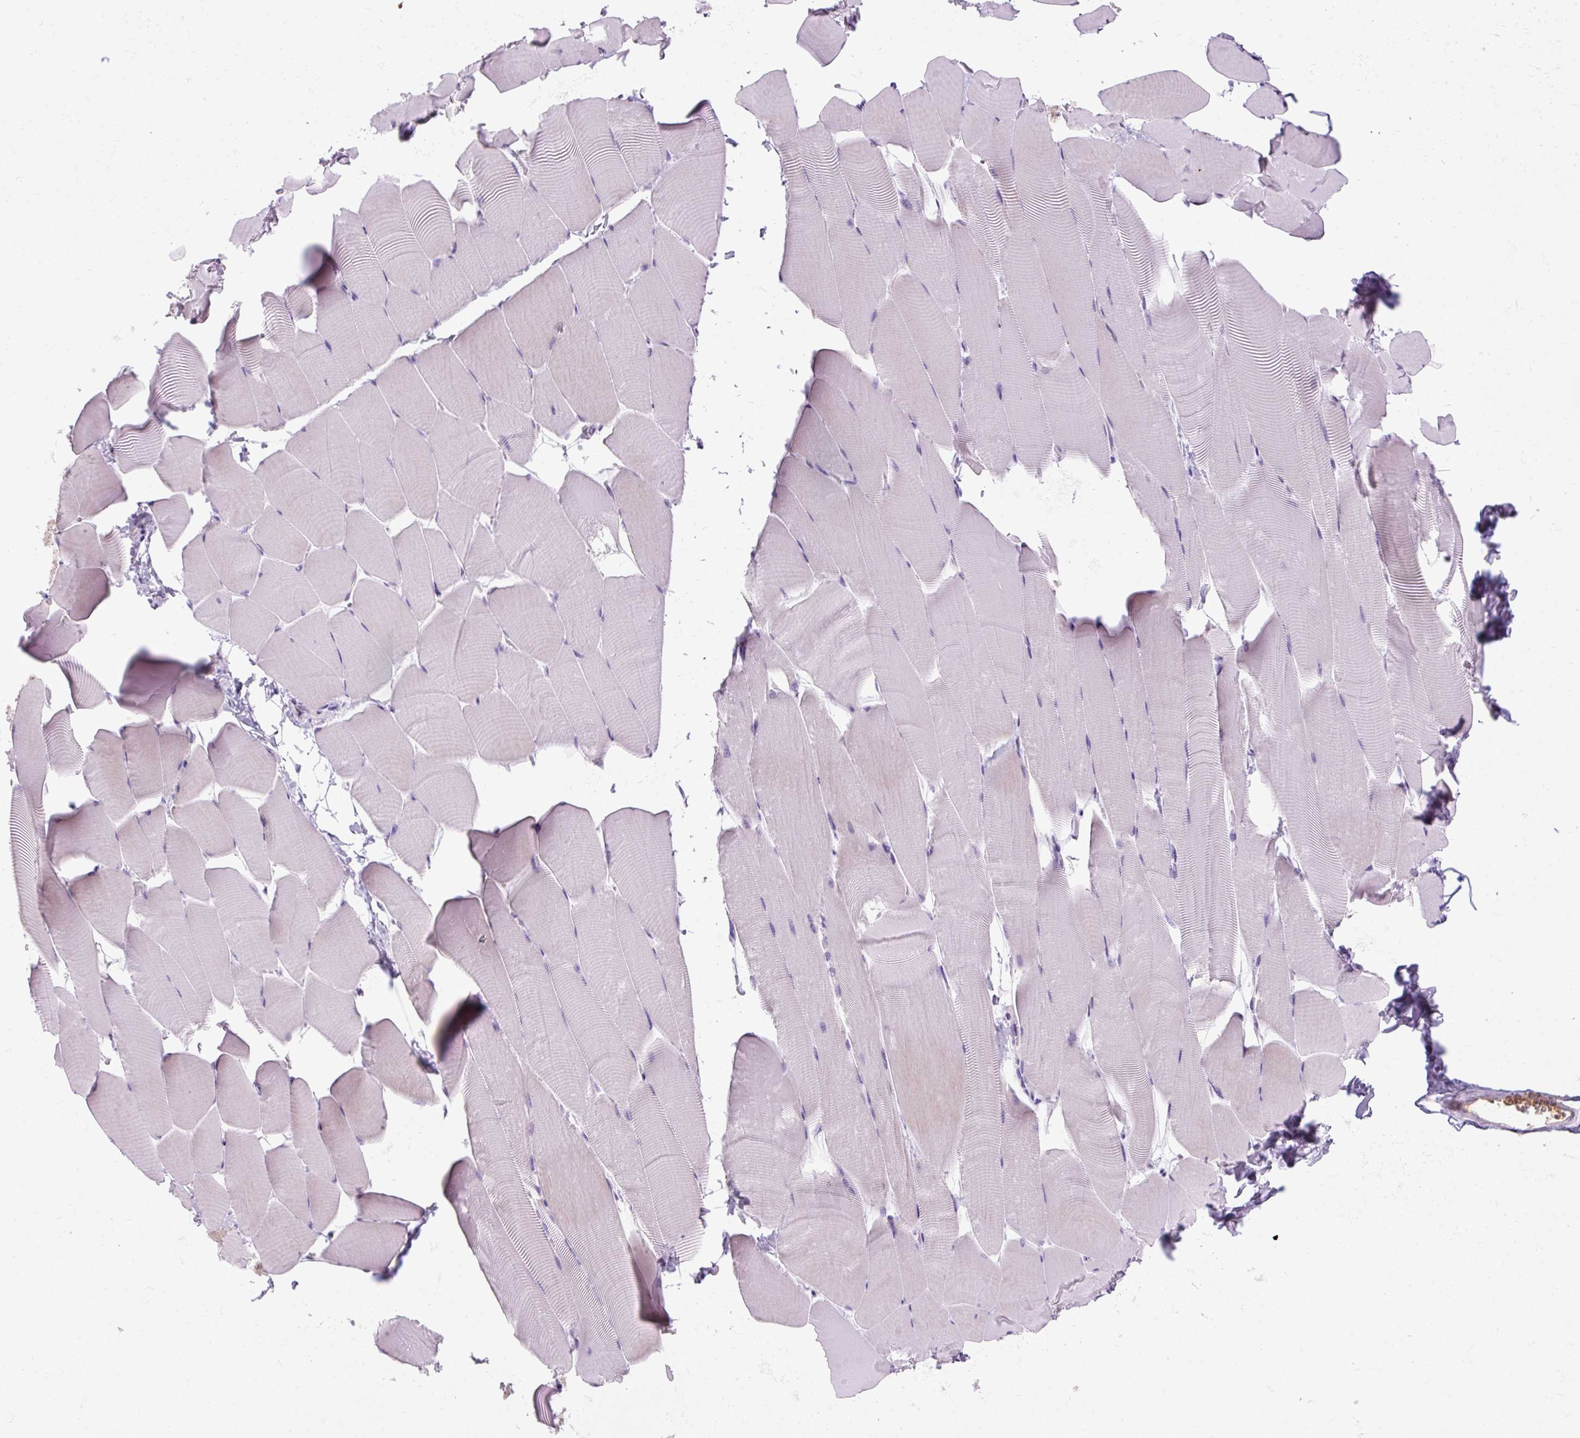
{"staining": {"intensity": "negative", "quantity": "none", "location": "none"}, "tissue": "skeletal muscle", "cell_type": "Myocytes", "image_type": "normal", "snomed": [{"axis": "morphology", "description": "Normal tissue, NOS"}, {"axis": "topography", "description": "Skeletal muscle"}], "caption": "Immunohistochemistry (IHC) photomicrograph of unremarkable skeletal muscle: human skeletal muscle stained with DAB (3,3'-diaminobenzidine) displays no significant protein staining in myocytes. The staining is performed using DAB (3,3'-diaminobenzidine) brown chromogen with nuclei counter-stained in using hematoxylin.", "gene": "ARRDC2", "patient": {"sex": "male", "age": 25}}